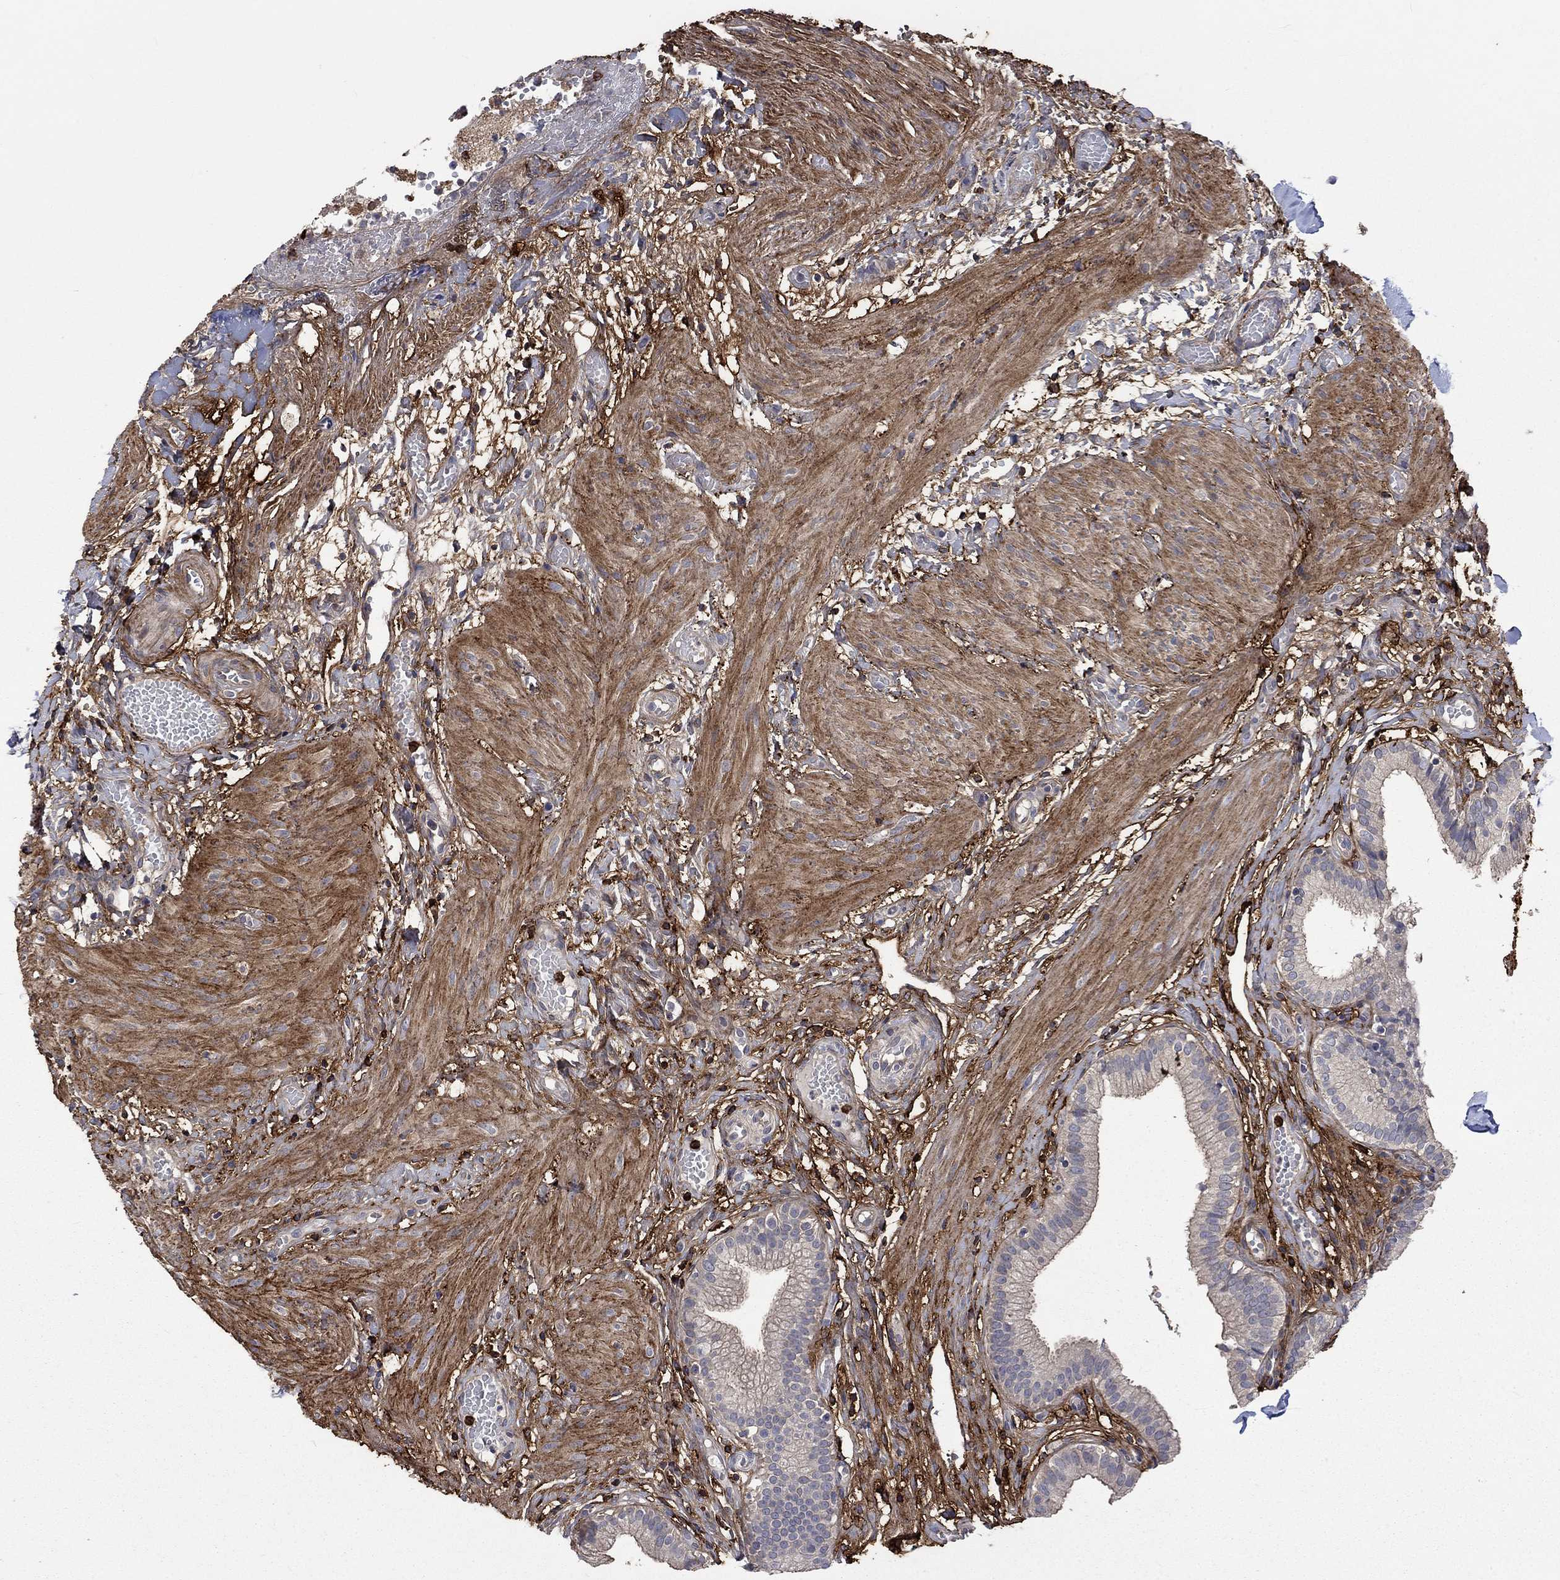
{"staining": {"intensity": "moderate", "quantity": "<25%", "location": "cytoplasmic/membranous"}, "tissue": "gallbladder", "cell_type": "Glandular cells", "image_type": "normal", "snomed": [{"axis": "morphology", "description": "Normal tissue, NOS"}, {"axis": "topography", "description": "Gallbladder"}], "caption": "Immunohistochemistry (IHC) of benign gallbladder shows low levels of moderate cytoplasmic/membranous expression in approximately <25% of glandular cells. The staining is performed using DAB brown chromogen to label protein expression. The nuclei are counter-stained blue using hematoxylin.", "gene": "VCAN", "patient": {"sex": "female", "age": 24}}